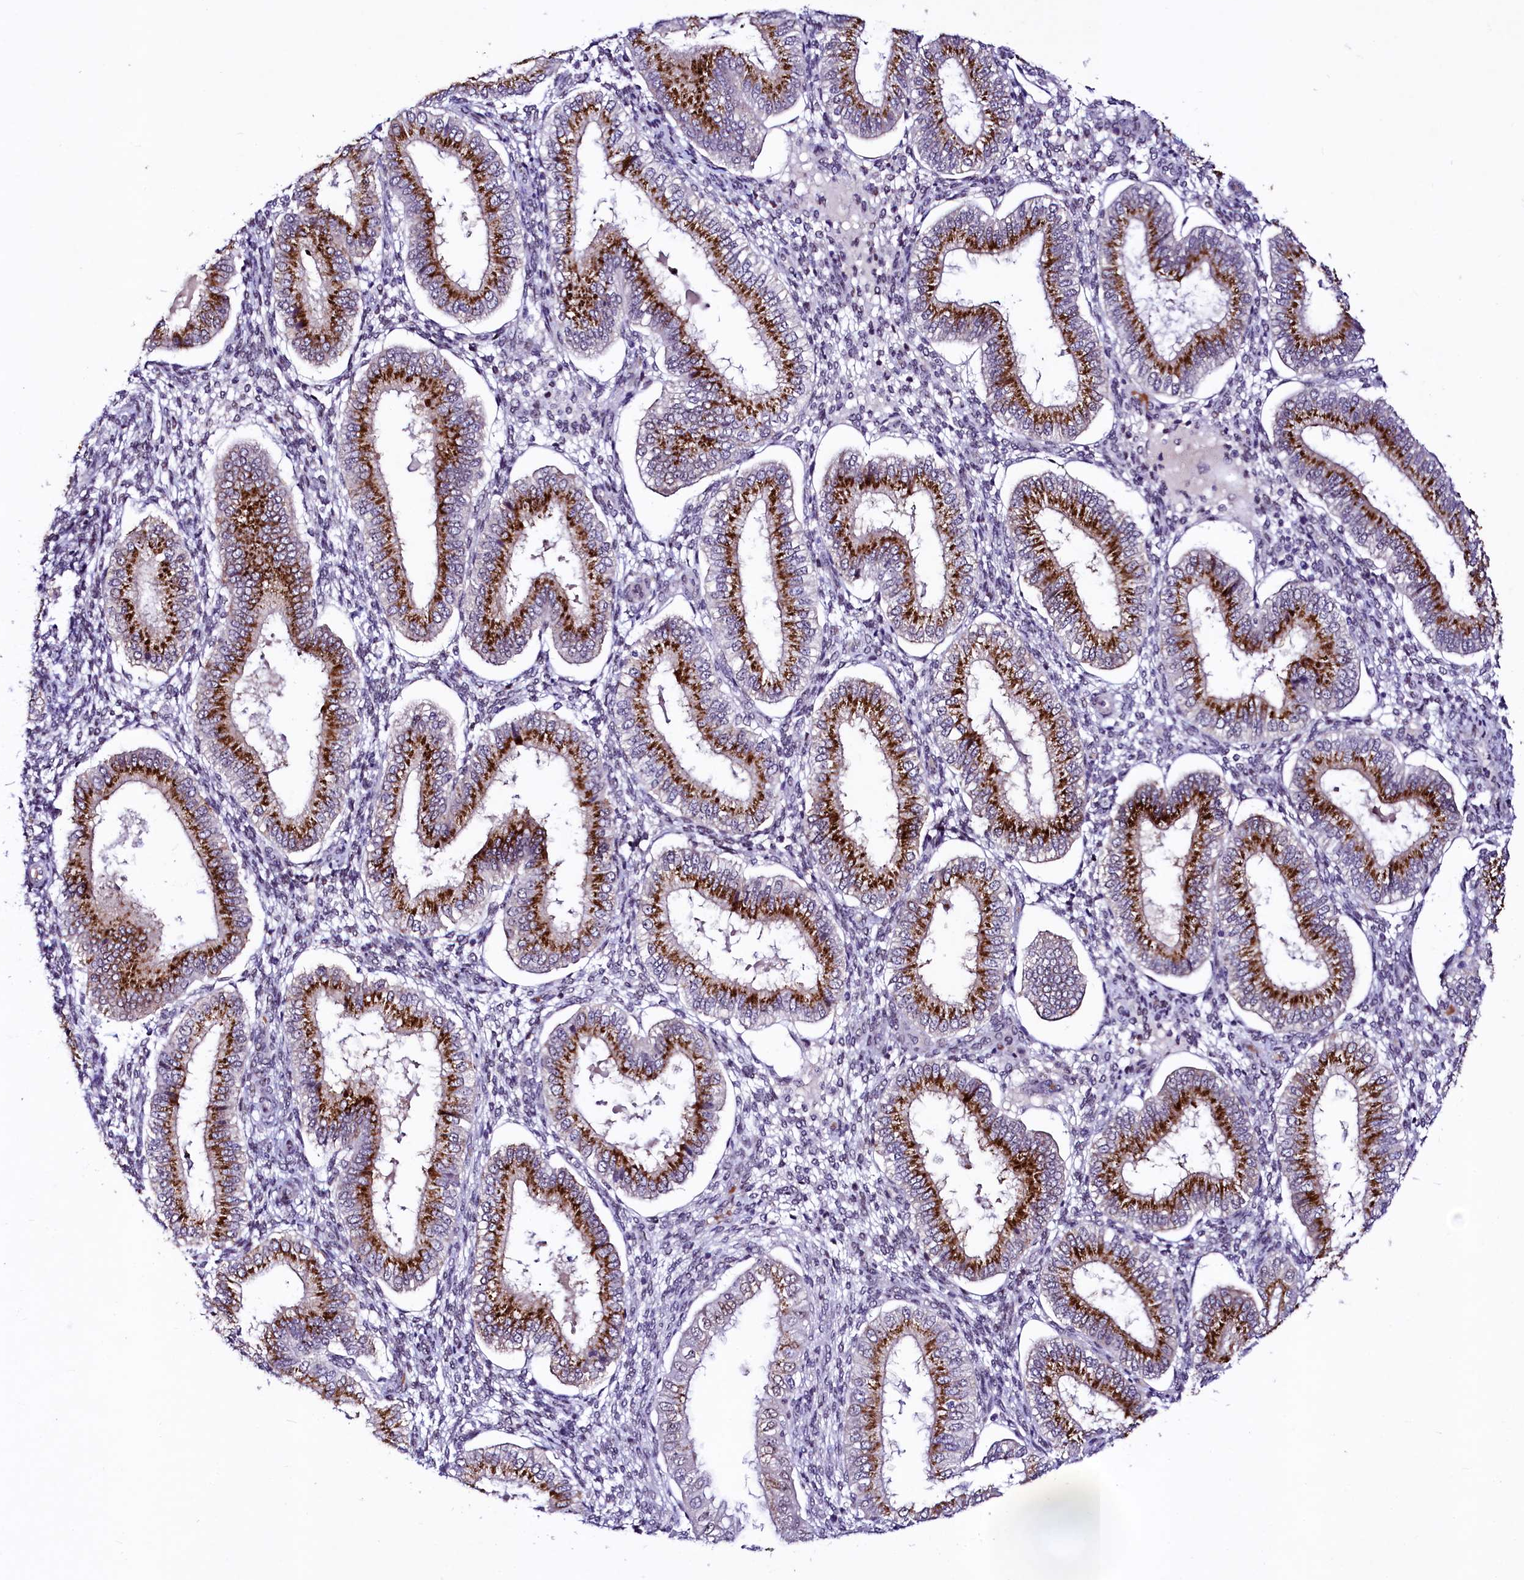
{"staining": {"intensity": "negative", "quantity": "none", "location": "none"}, "tissue": "endometrium", "cell_type": "Cells in endometrial stroma", "image_type": "normal", "snomed": [{"axis": "morphology", "description": "Normal tissue, NOS"}, {"axis": "topography", "description": "Endometrium"}], "caption": "DAB immunohistochemical staining of benign endometrium reveals no significant expression in cells in endometrial stroma.", "gene": "LEUTX", "patient": {"sex": "female", "age": 39}}